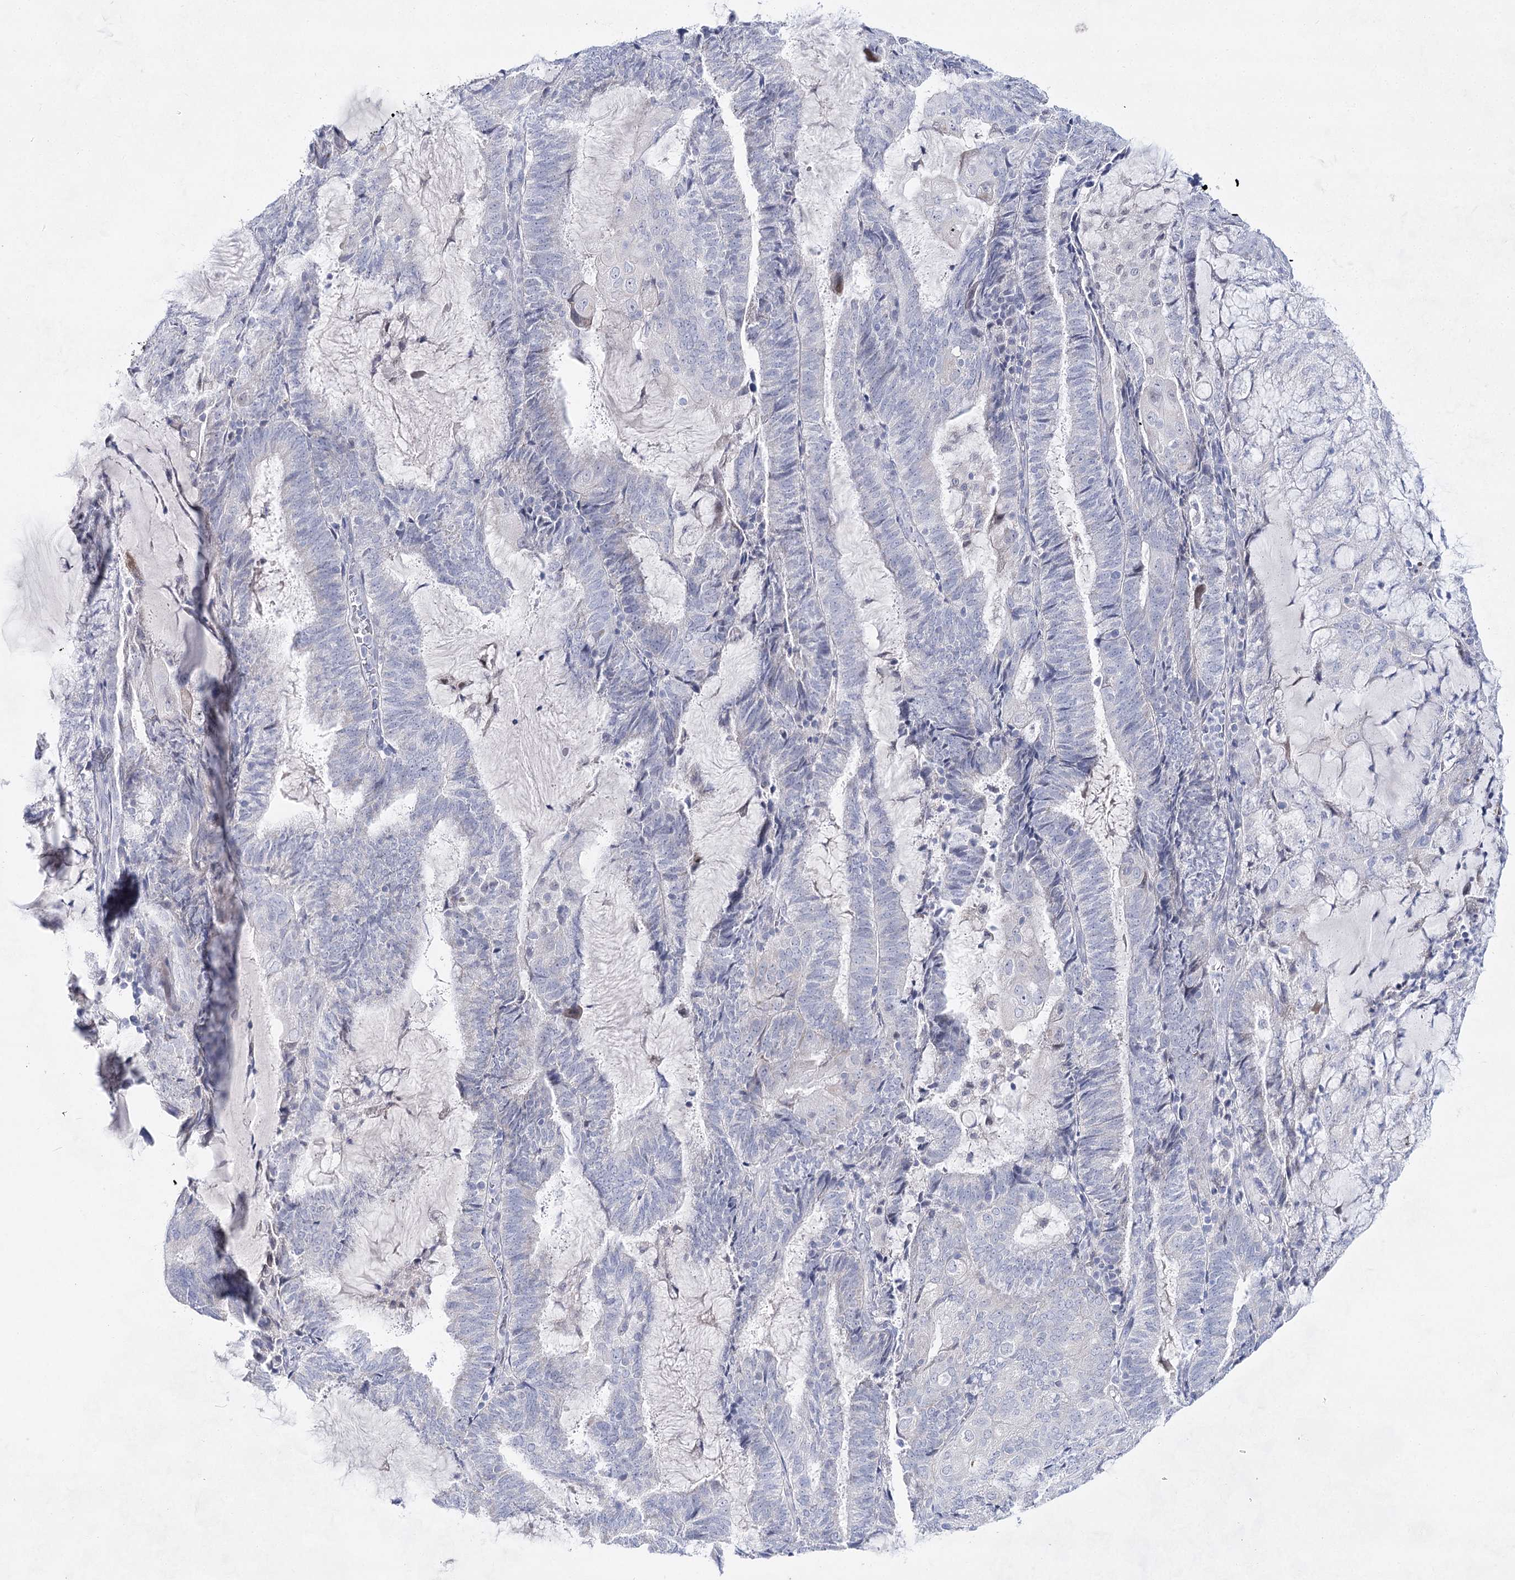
{"staining": {"intensity": "negative", "quantity": "none", "location": "none"}, "tissue": "endometrial cancer", "cell_type": "Tumor cells", "image_type": "cancer", "snomed": [{"axis": "morphology", "description": "Adenocarcinoma, NOS"}, {"axis": "topography", "description": "Endometrium"}], "caption": "Protein analysis of endometrial cancer displays no significant positivity in tumor cells.", "gene": "BPHL", "patient": {"sex": "female", "age": 81}}